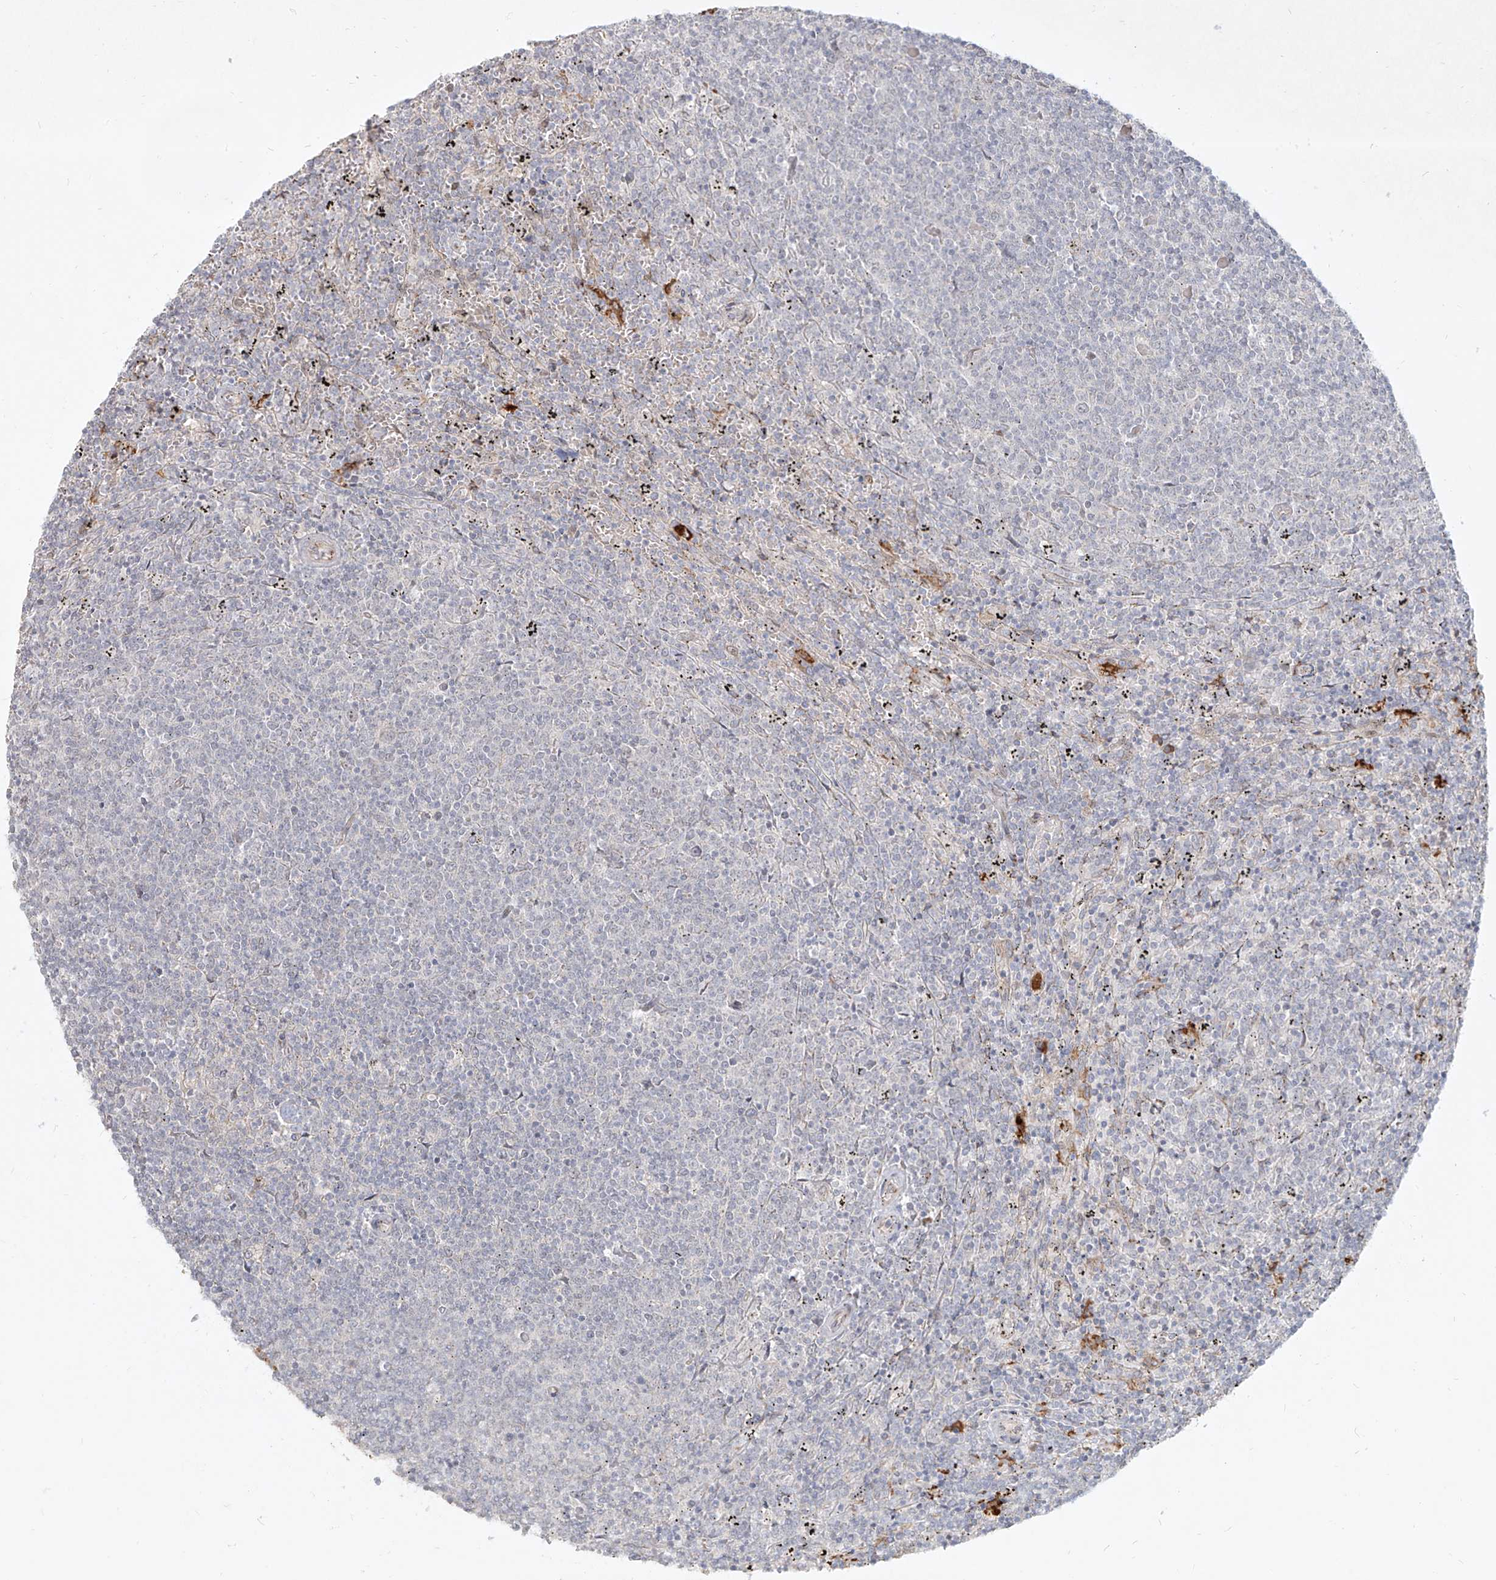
{"staining": {"intensity": "negative", "quantity": "none", "location": "none"}, "tissue": "lymphoma", "cell_type": "Tumor cells", "image_type": "cancer", "snomed": [{"axis": "morphology", "description": "Malignant lymphoma, non-Hodgkin's type, Low grade"}, {"axis": "topography", "description": "Spleen"}], "caption": "Tumor cells are negative for brown protein staining in low-grade malignant lymphoma, non-Hodgkin's type. Nuclei are stained in blue.", "gene": "CD209", "patient": {"sex": "female", "age": 50}}